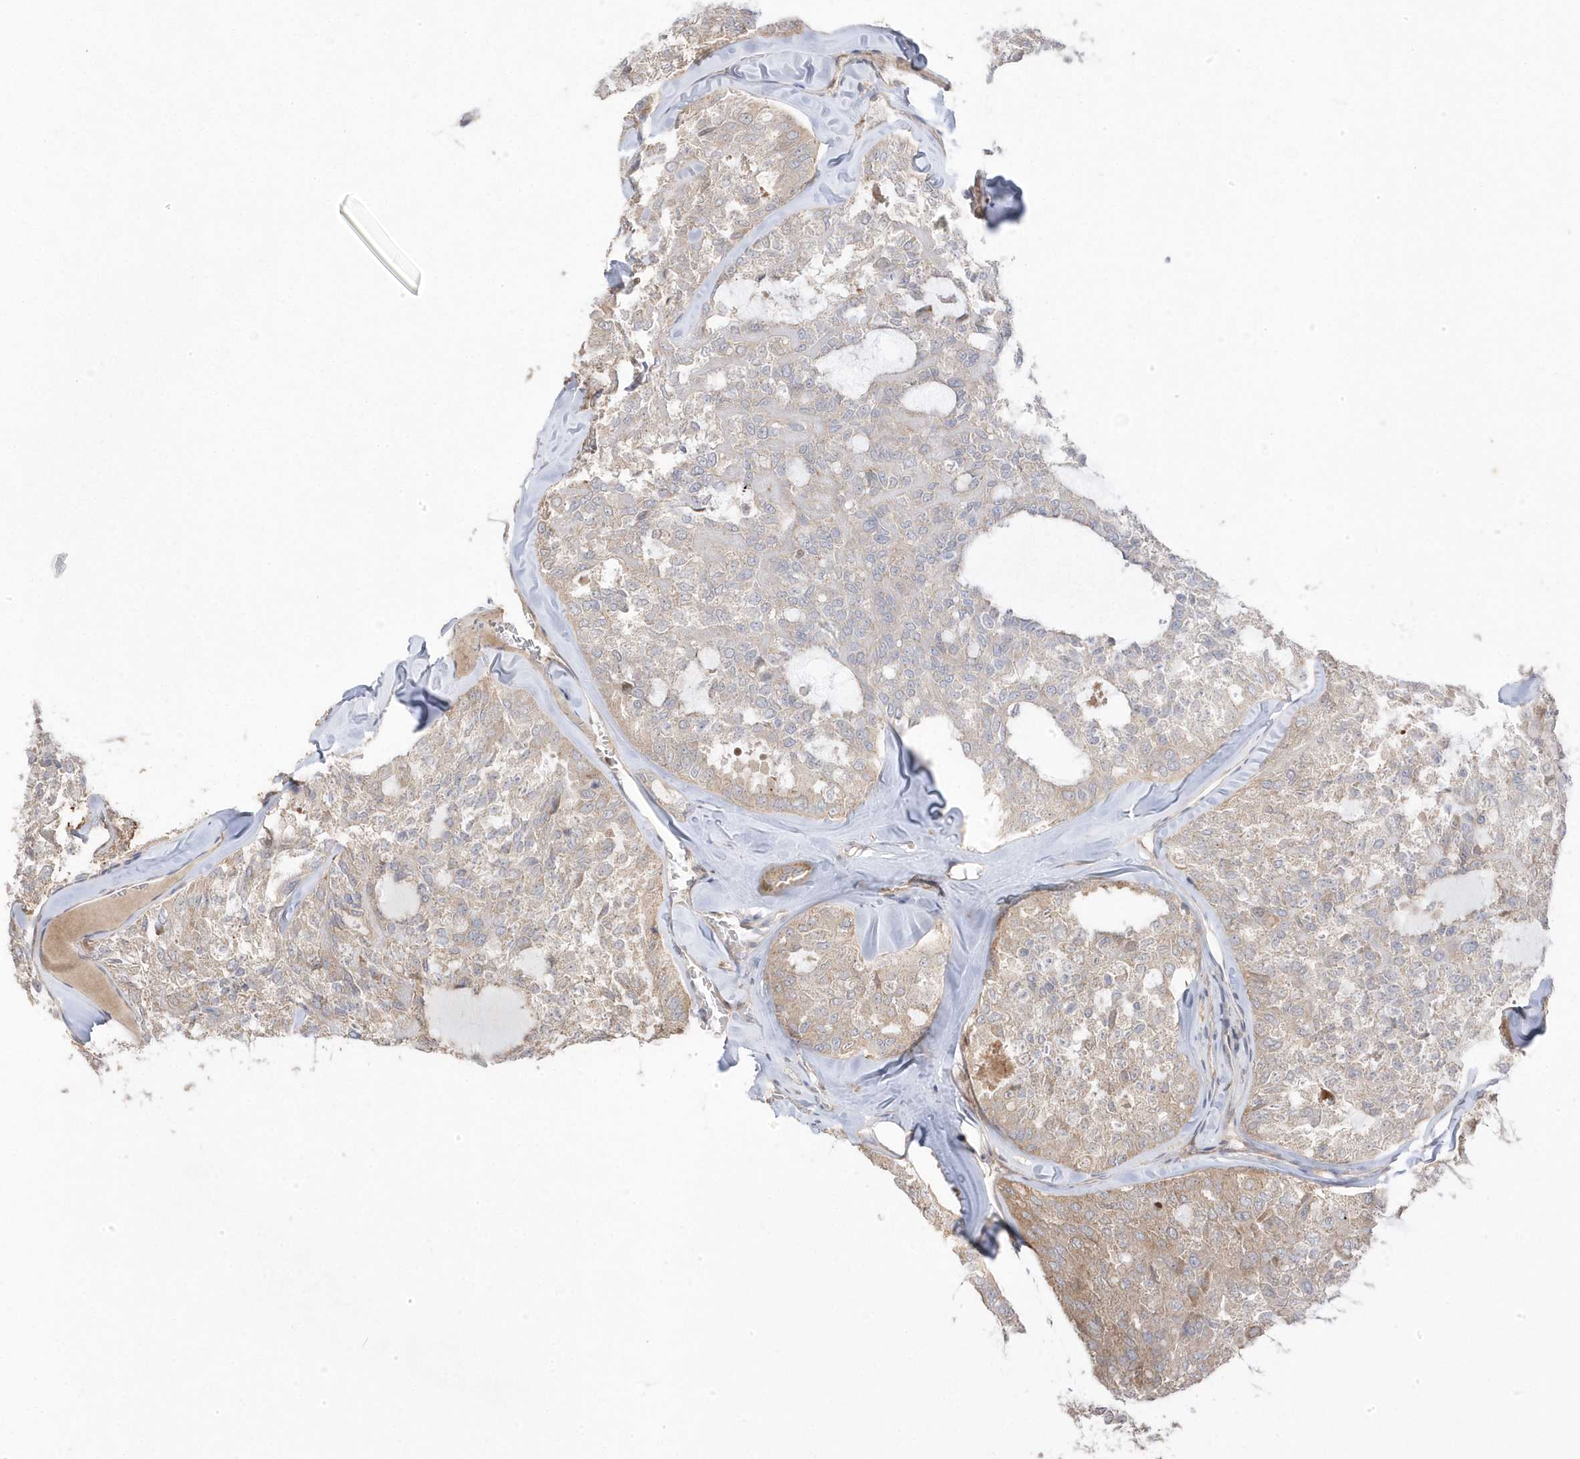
{"staining": {"intensity": "weak", "quantity": "25%-75%", "location": "cytoplasmic/membranous"}, "tissue": "thyroid cancer", "cell_type": "Tumor cells", "image_type": "cancer", "snomed": [{"axis": "morphology", "description": "Follicular adenoma carcinoma, NOS"}, {"axis": "topography", "description": "Thyroid gland"}], "caption": "Immunohistochemical staining of thyroid cancer demonstrates low levels of weak cytoplasmic/membranous staining in about 25%-75% of tumor cells.", "gene": "GTPBP6", "patient": {"sex": "male", "age": 75}}